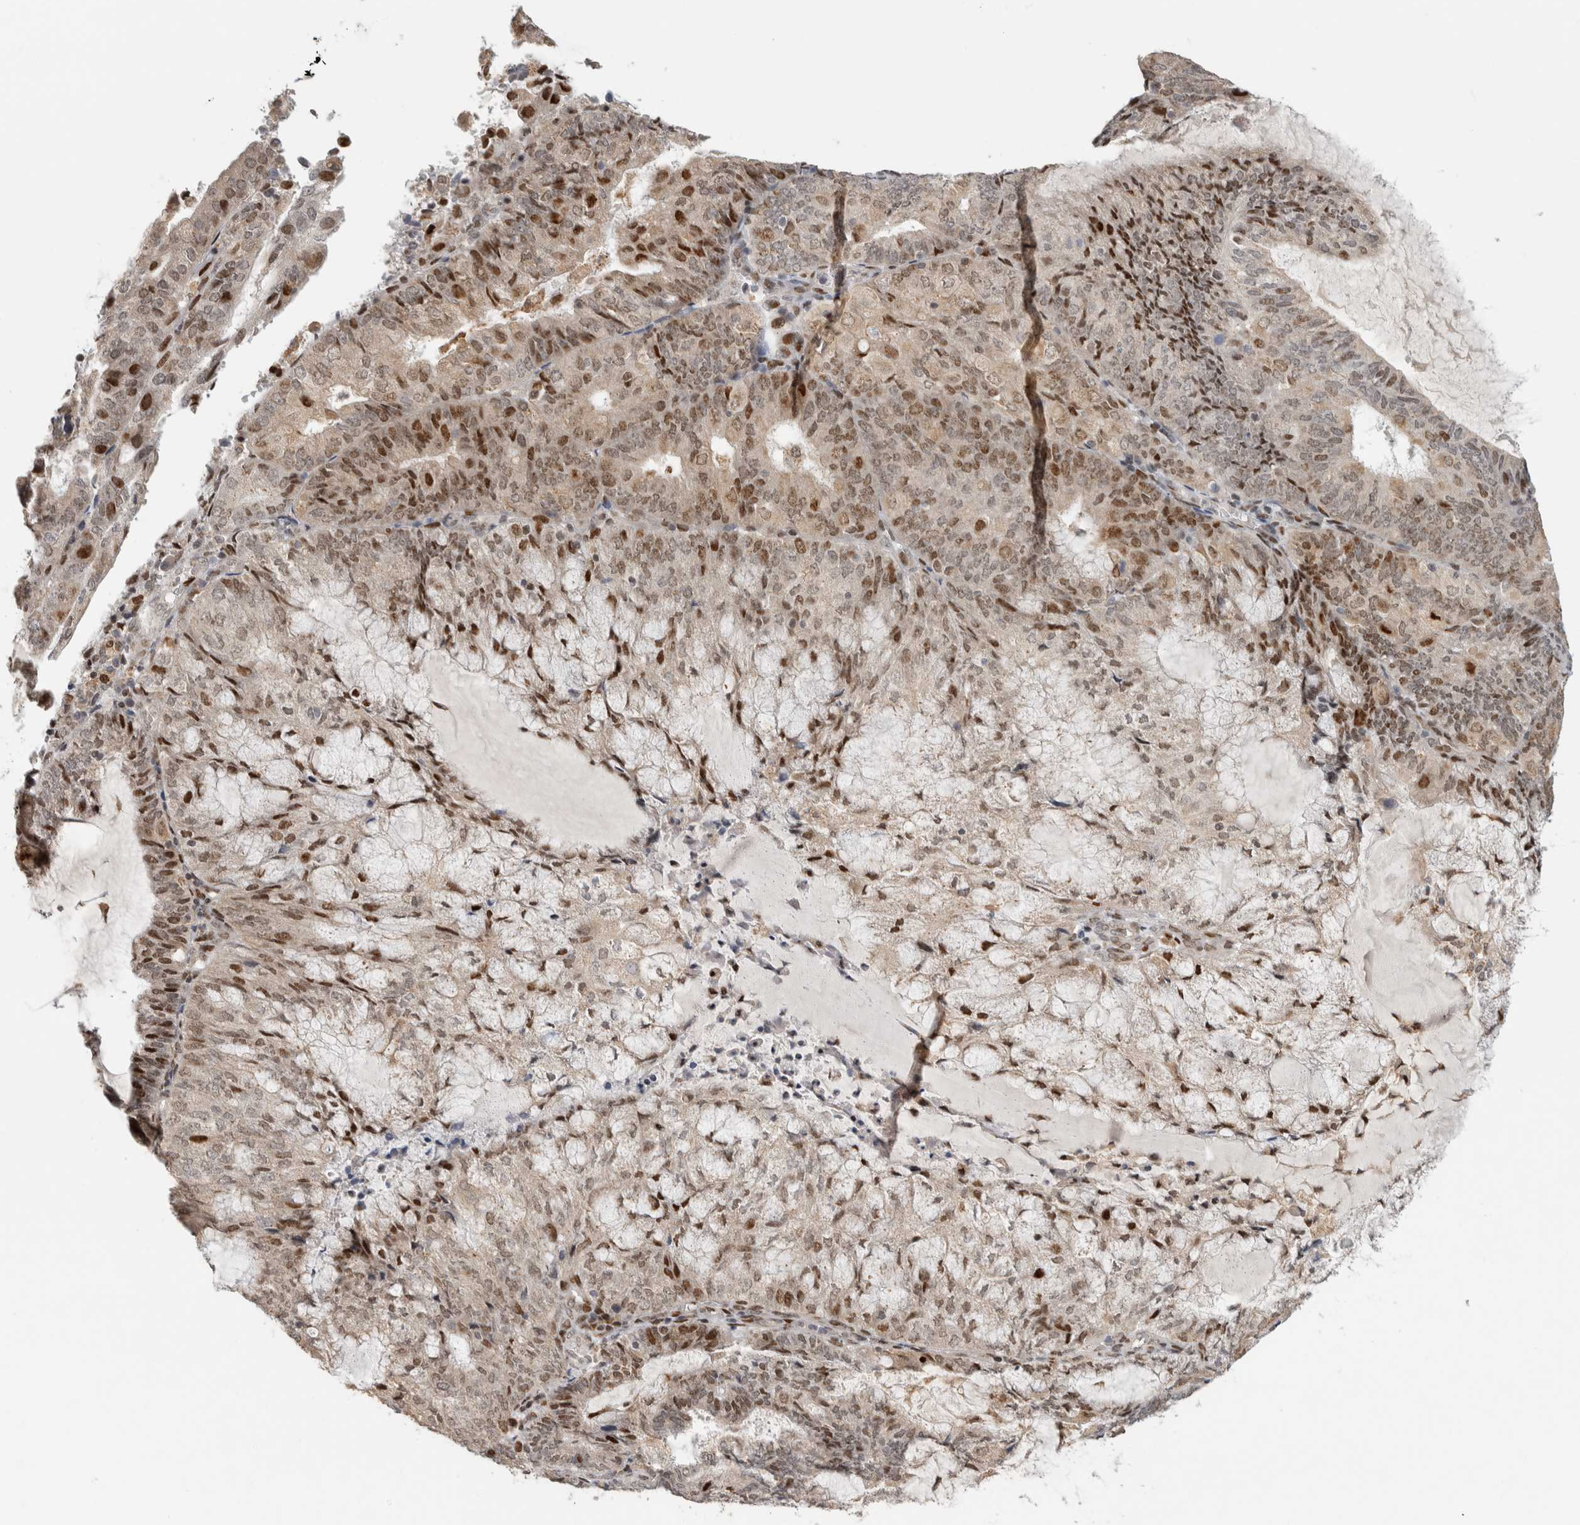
{"staining": {"intensity": "moderate", "quantity": ">75%", "location": "nuclear"}, "tissue": "endometrial cancer", "cell_type": "Tumor cells", "image_type": "cancer", "snomed": [{"axis": "morphology", "description": "Adenocarcinoma, NOS"}, {"axis": "topography", "description": "Endometrium"}], "caption": "The photomicrograph shows immunohistochemical staining of endometrial adenocarcinoma. There is moderate nuclear staining is appreciated in approximately >75% of tumor cells.", "gene": "C8orf58", "patient": {"sex": "female", "age": 81}}